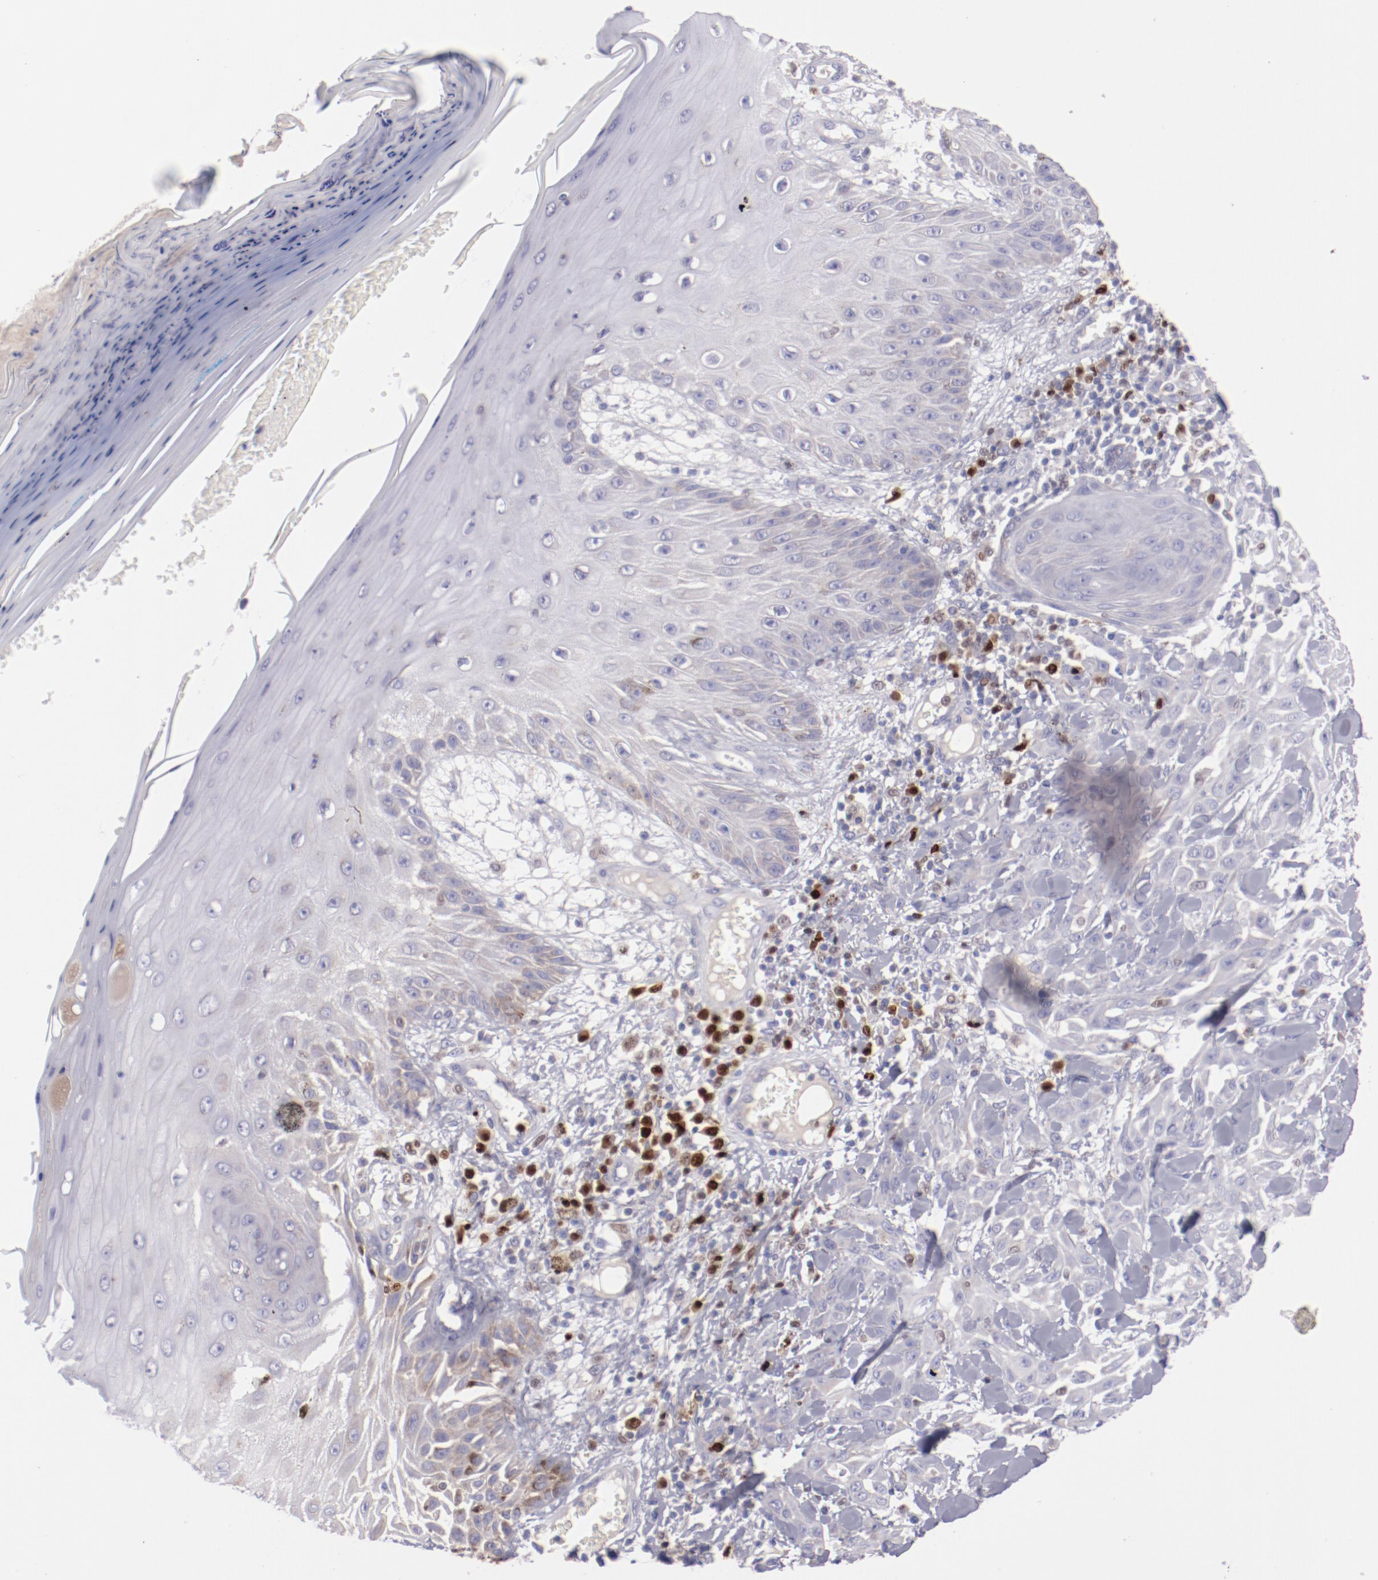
{"staining": {"intensity": "negative", "quantity": "none", "location": "none"}, "tissue": "skin cancer", "cell_type": "Tumor cells", "image_type": "cancer", "snomed": [{"axis": "morphology", "description": "Squamous cell carcinoma, NOS"}, {"axis": "topography", "description": "Skin"}], "caption": "Immunohistochemistry of skin cancer exhibits no expression in tumor cells.", "gene": "IRF8", "patient": {"sex": "male", "age": 24}}